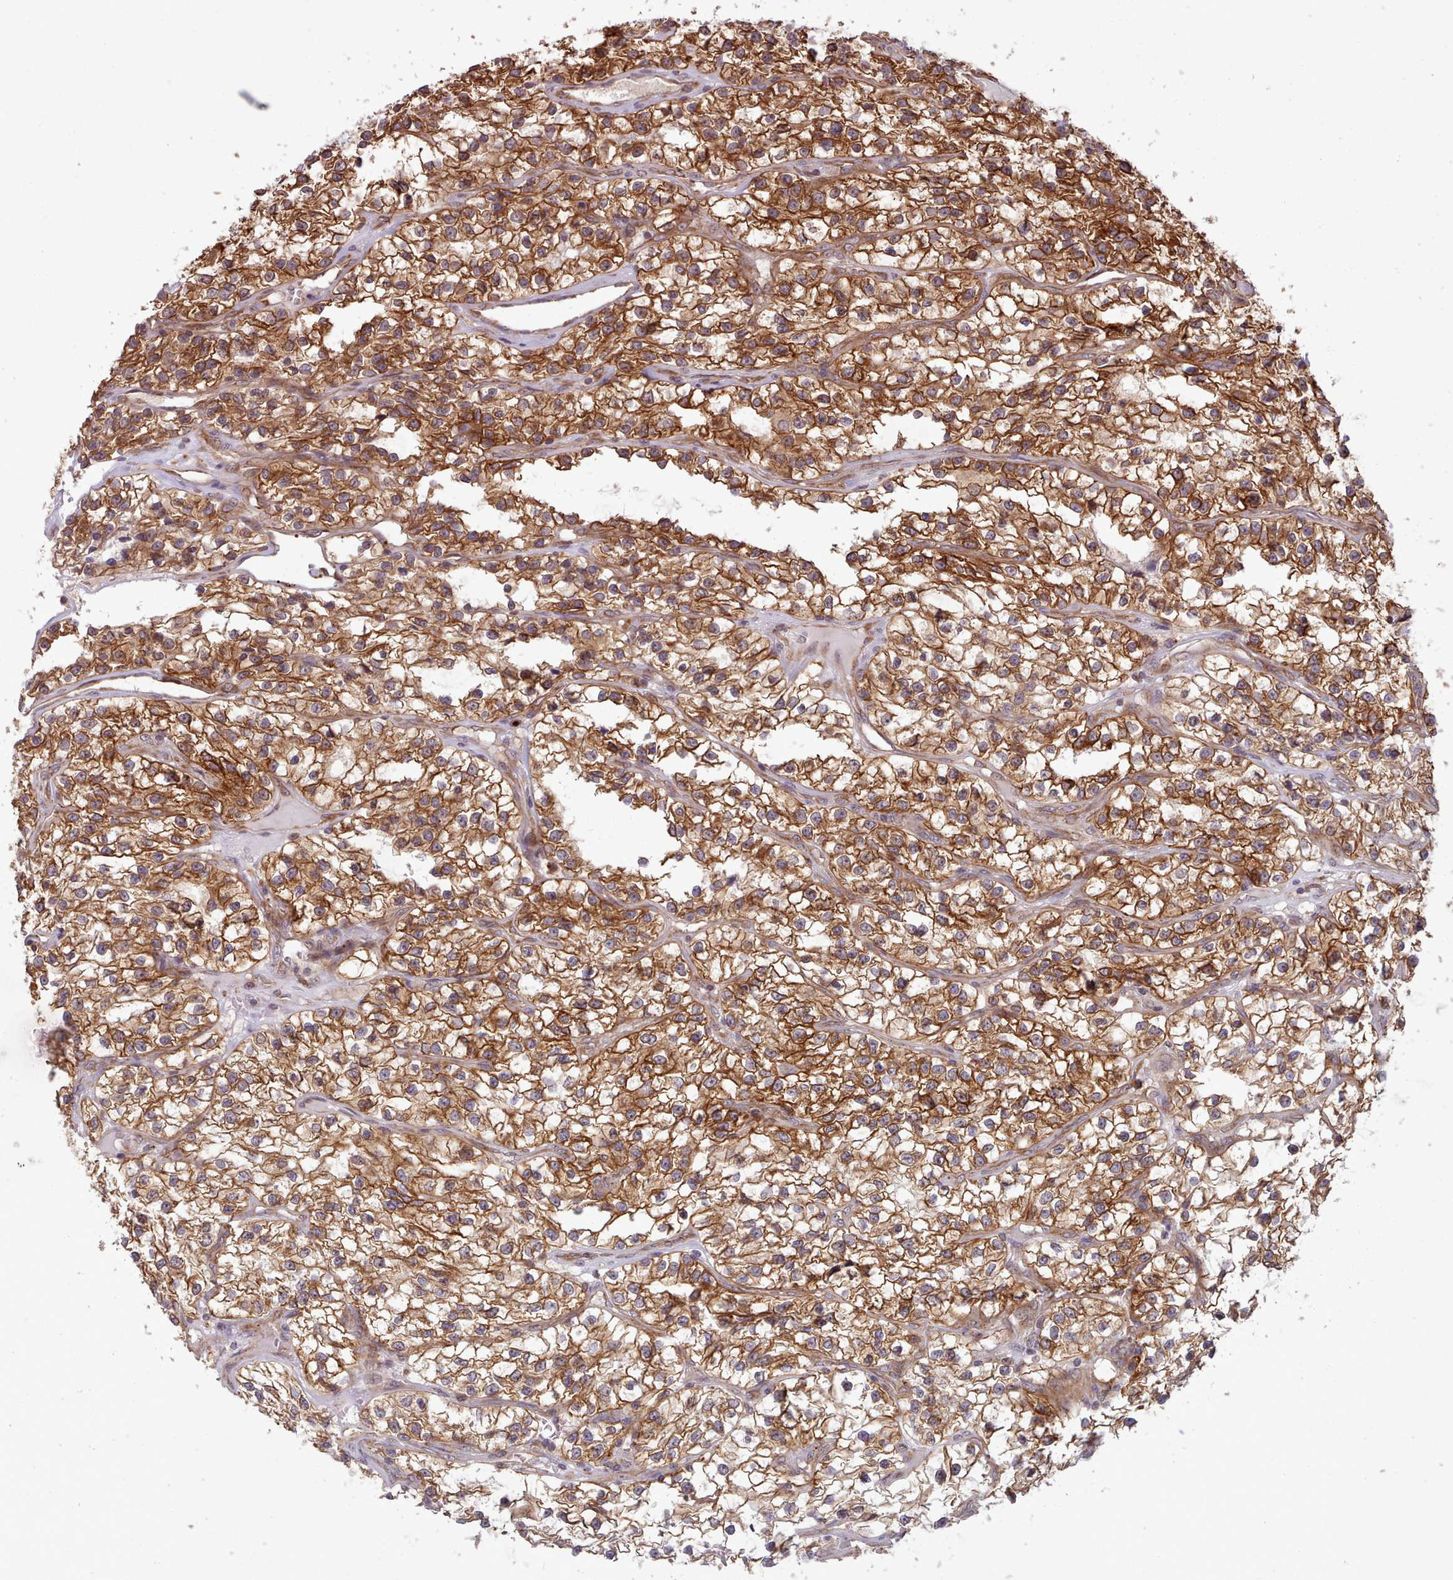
{"staining": {"intensity": "strong", "quantity": ">75%", "location": "cytoplasmic/membranous"}, "tissue": "renal cancer", "cell_type": "Tumor cells", "image_type": "cancer", "snomed": [{"axis": "morphology", "description": "Adenocarcinoma, NOS"}, {"axis": "topography", "description": "Kidney"}], "caption": "The histopathology image displays staining of renal cancer, revealing strong cytoplasmic/membranous protein positivity (brown color) within tumor cells.", "gene": "CRYBG1", "patient": {"sex": "female", "age": 57}}